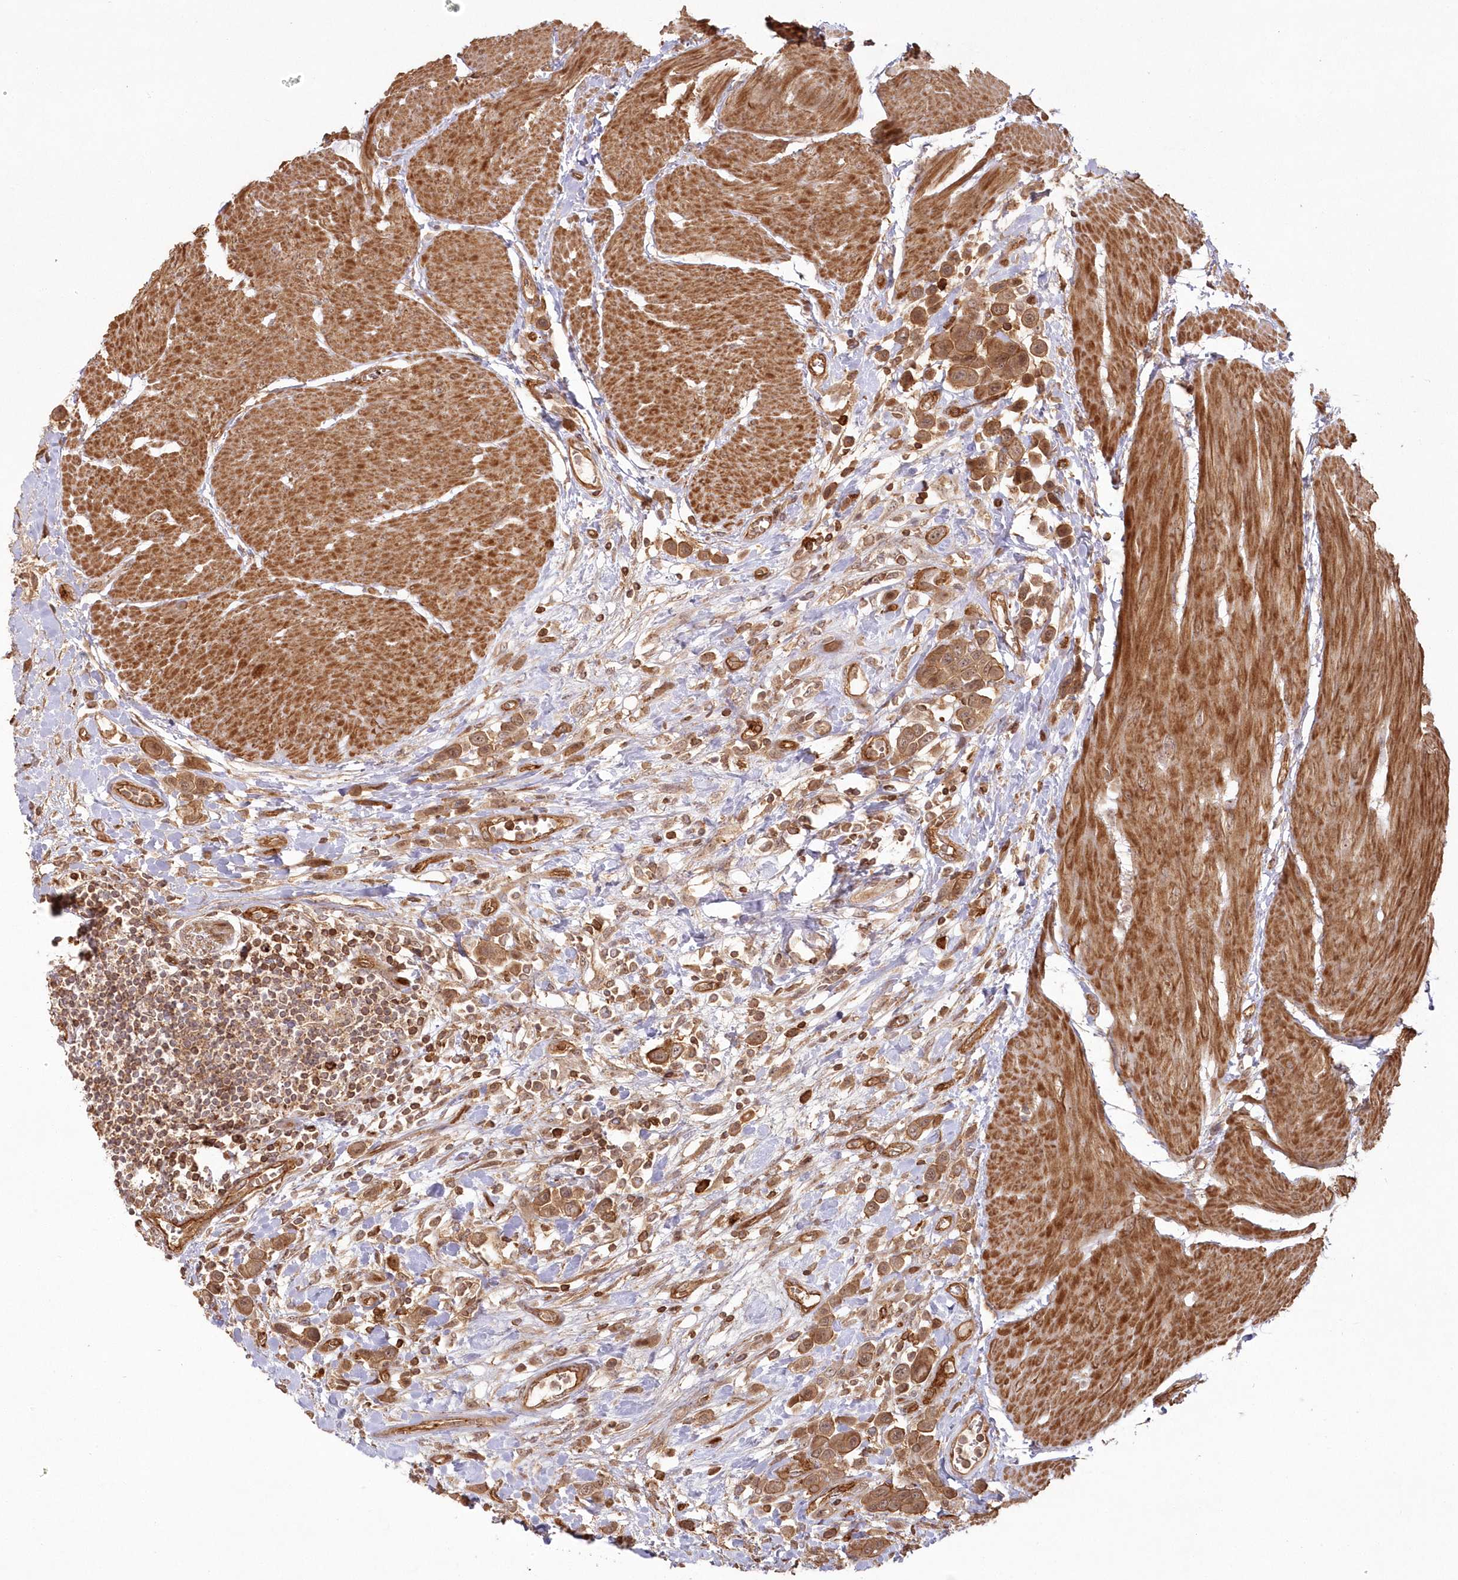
{"staining": {"intensity": "moderate", "quantity": ">75%", "location": "cytoplasmic/membranous"}, "tissue": "urothelial cancer", "cell_type": "Tumor cells", "image_type": "cancer", "snomed": [{"axis": "morphology", "description": "Urothelial carcinoma, High grade"}, {"axis": "topography", "description": "Urinary bladder"}], "caption": "High-magnification brightfield microscopy of urothelial carcinoma (high-grade) stained with DAB (brown) and counterstained with hematoxylin (blue). tumor cells exhibit moderate cytoplasmic/membranous positivity is present in approximately>75% of cells.", "gene": "RGCC", "patient": {"sex": "male", "age": 50}}